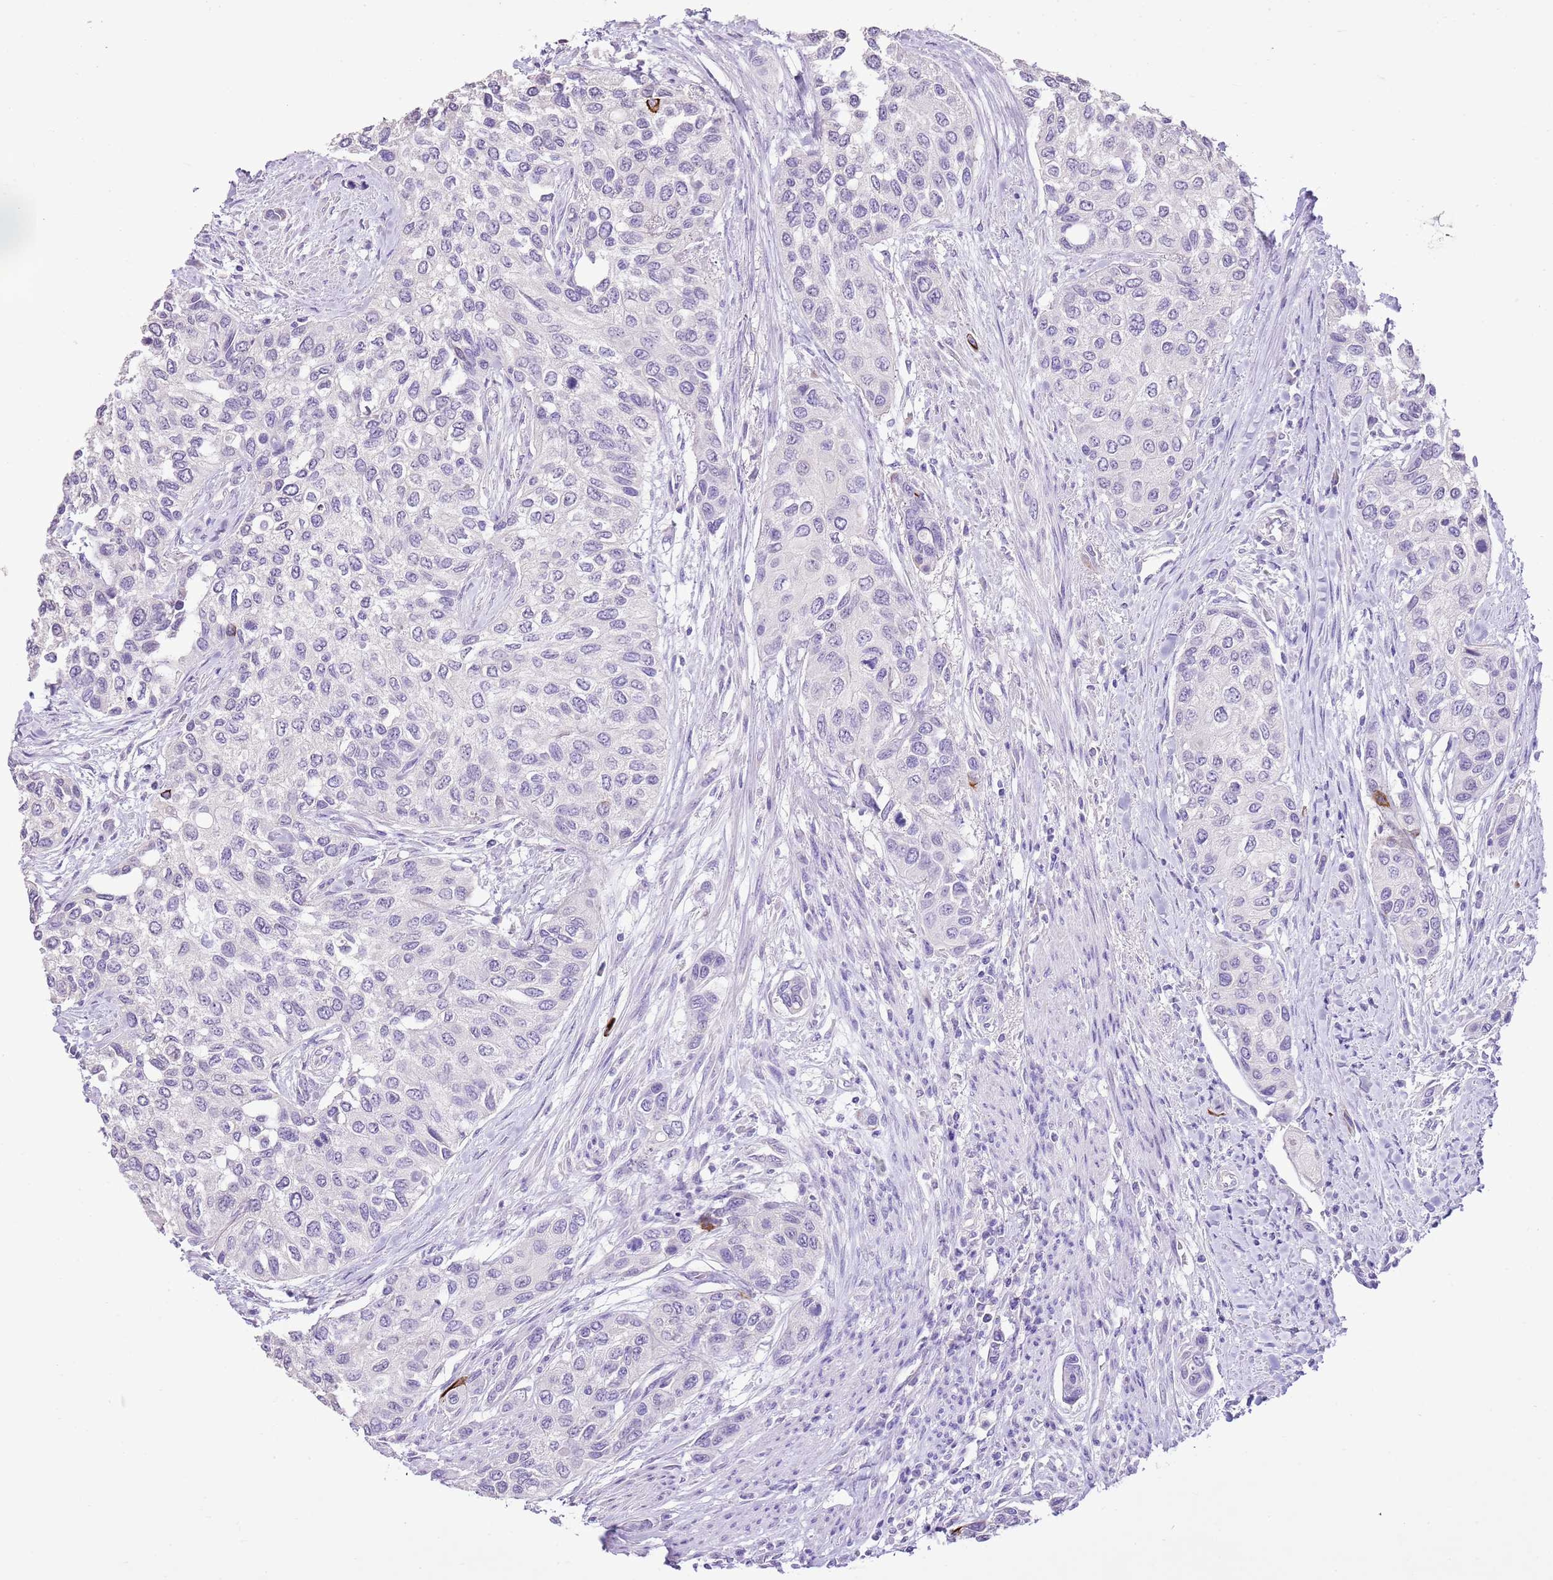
{"staining": {"intensity": "negative", "quantity": "none", "location": "none"}, "tissue": "urothelial cancer", "cell_type": "Tumor cells", "image_type": "cancer", "snomed": [{"axis": "morphology", "description": "Normal tissue, NOS"}, {"axis": "morphology", "description": "Urothelial carcinoma, High grade"}, {"axis": "topography", "description": "Vascular tissue"}, {"axis": "topography", "description": "Urinary bladder"}], "caption": "Urothelial carcinoma (high-grade) stained for a protein using immunohistochemistry (IHC) demonstrates no positivity tumor cells.", "gene": "XPO7", "patient": {"sex": "female", "age": 56}}